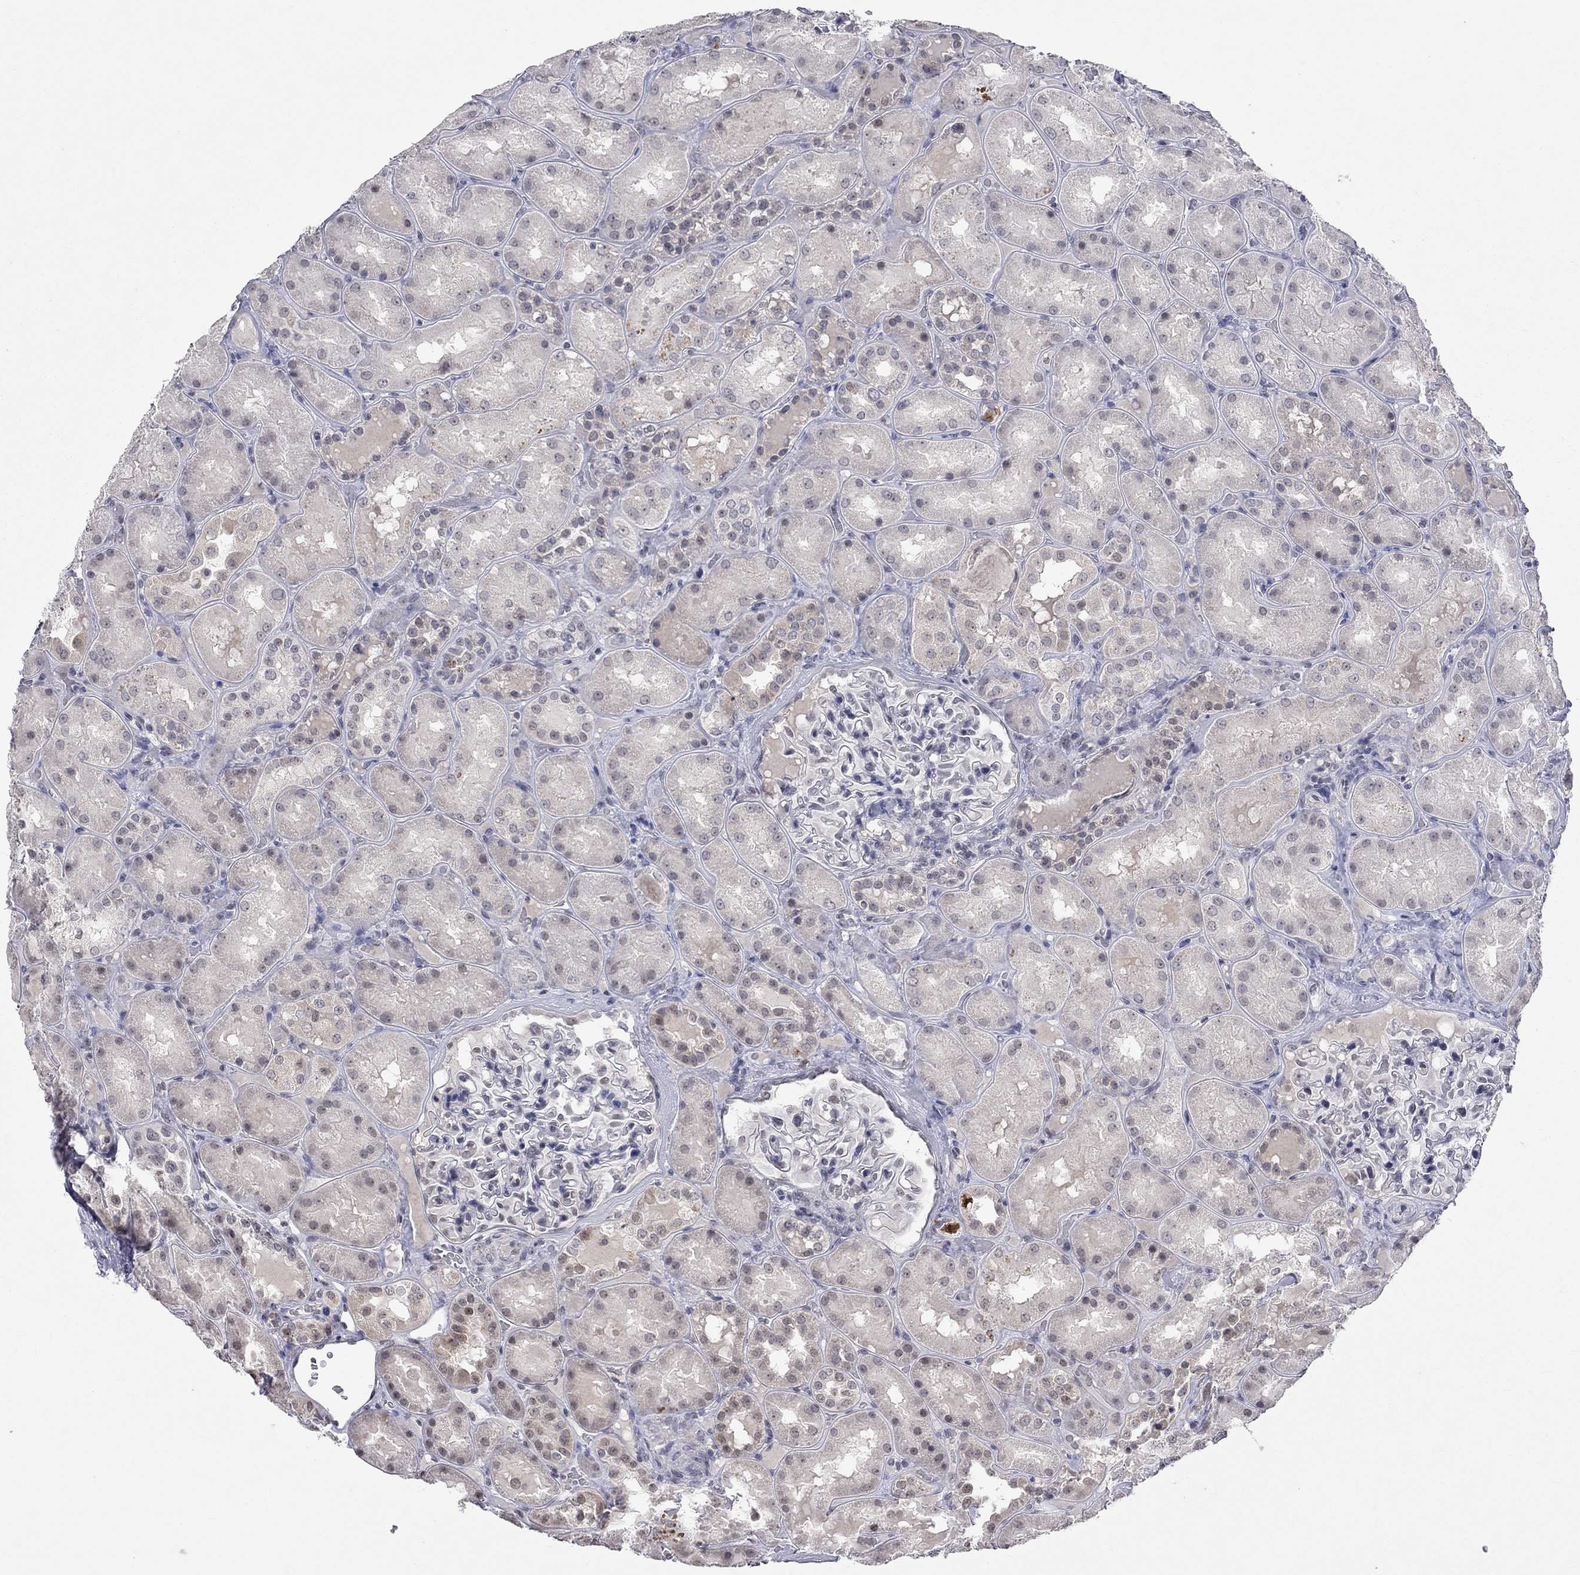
{"staining": {"intensity": "negative", "quantity": "none", "location": "none"}, "tissue": "kidney", "cell_type": "Cells in glomeruli", "image_type": "normal", "snomed": [{"axis": "morphology", "description": "Normal tissue, NOS"}, {"axis": "topography", "description": "Kidney"}], "caption": "This is an immunohistochemistry (IHC) histopathology image of benign kidney. There is no positivity in cells in glomeruli.", "gene": "TMEM143", "patient": {"sex": "male", "age": 73}}